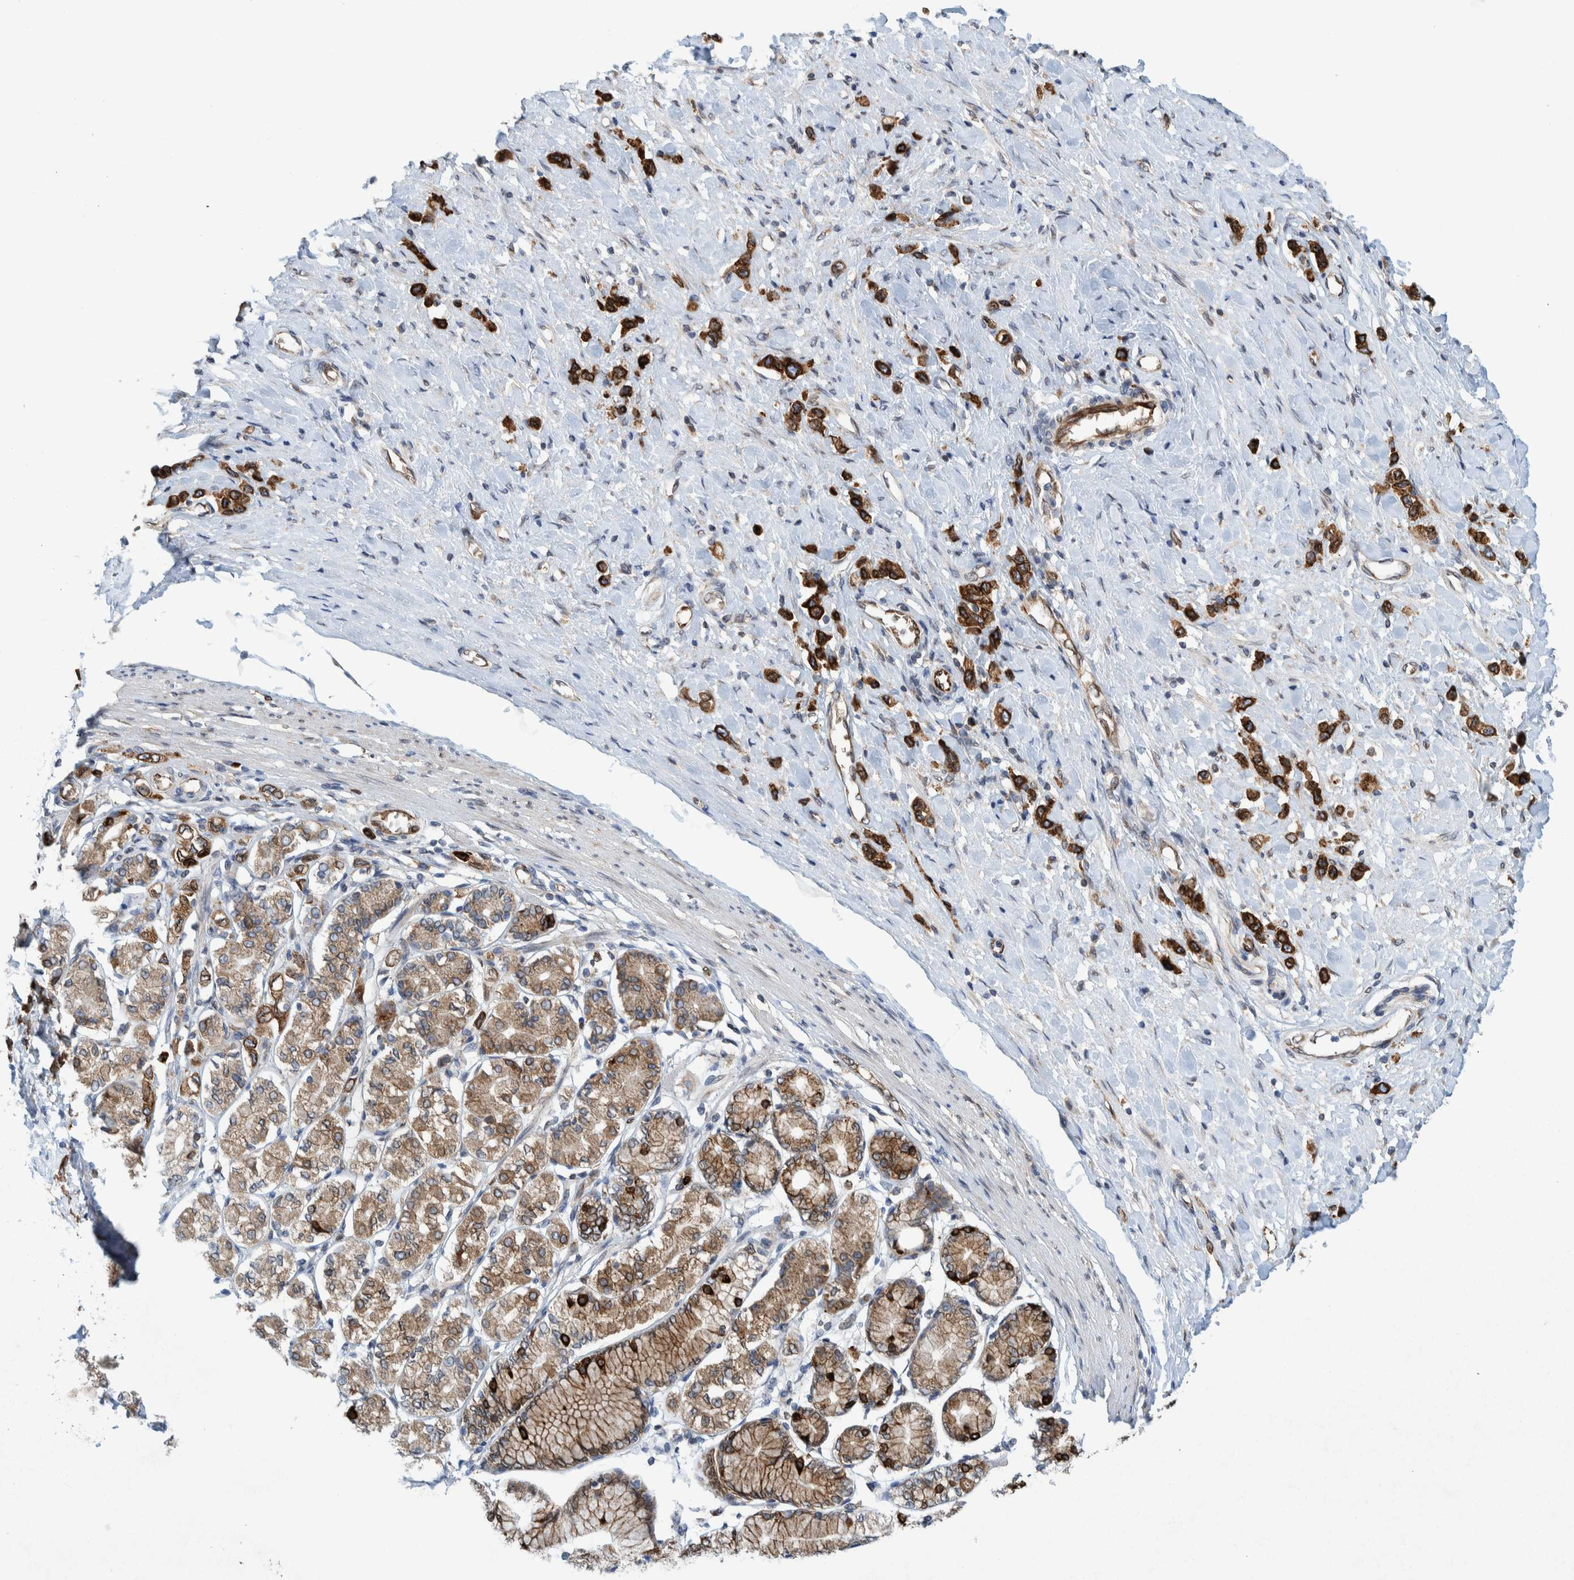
{"staining": {"intensity": "strong", "quantity": ">75%", "location": "cytoplasmic/membranous"}, "tissue": "stomach cancer", "cell_type": "Tumor cells", "image_type": "cancer", "snomed": [{"axis": "morphology", "description": "Adenocarcinoma, NOS"}, {"axis": "topography", "description": "Stomach"}], "caption": "Adenocarcinoma (stomach) was stained to show a protein in brown. There is high levels of strong cytoplasmic/membranous expression in about >75% of tumor cells.", "gene": "THEM6", "patient": {"sex": "female", "age": 65}}